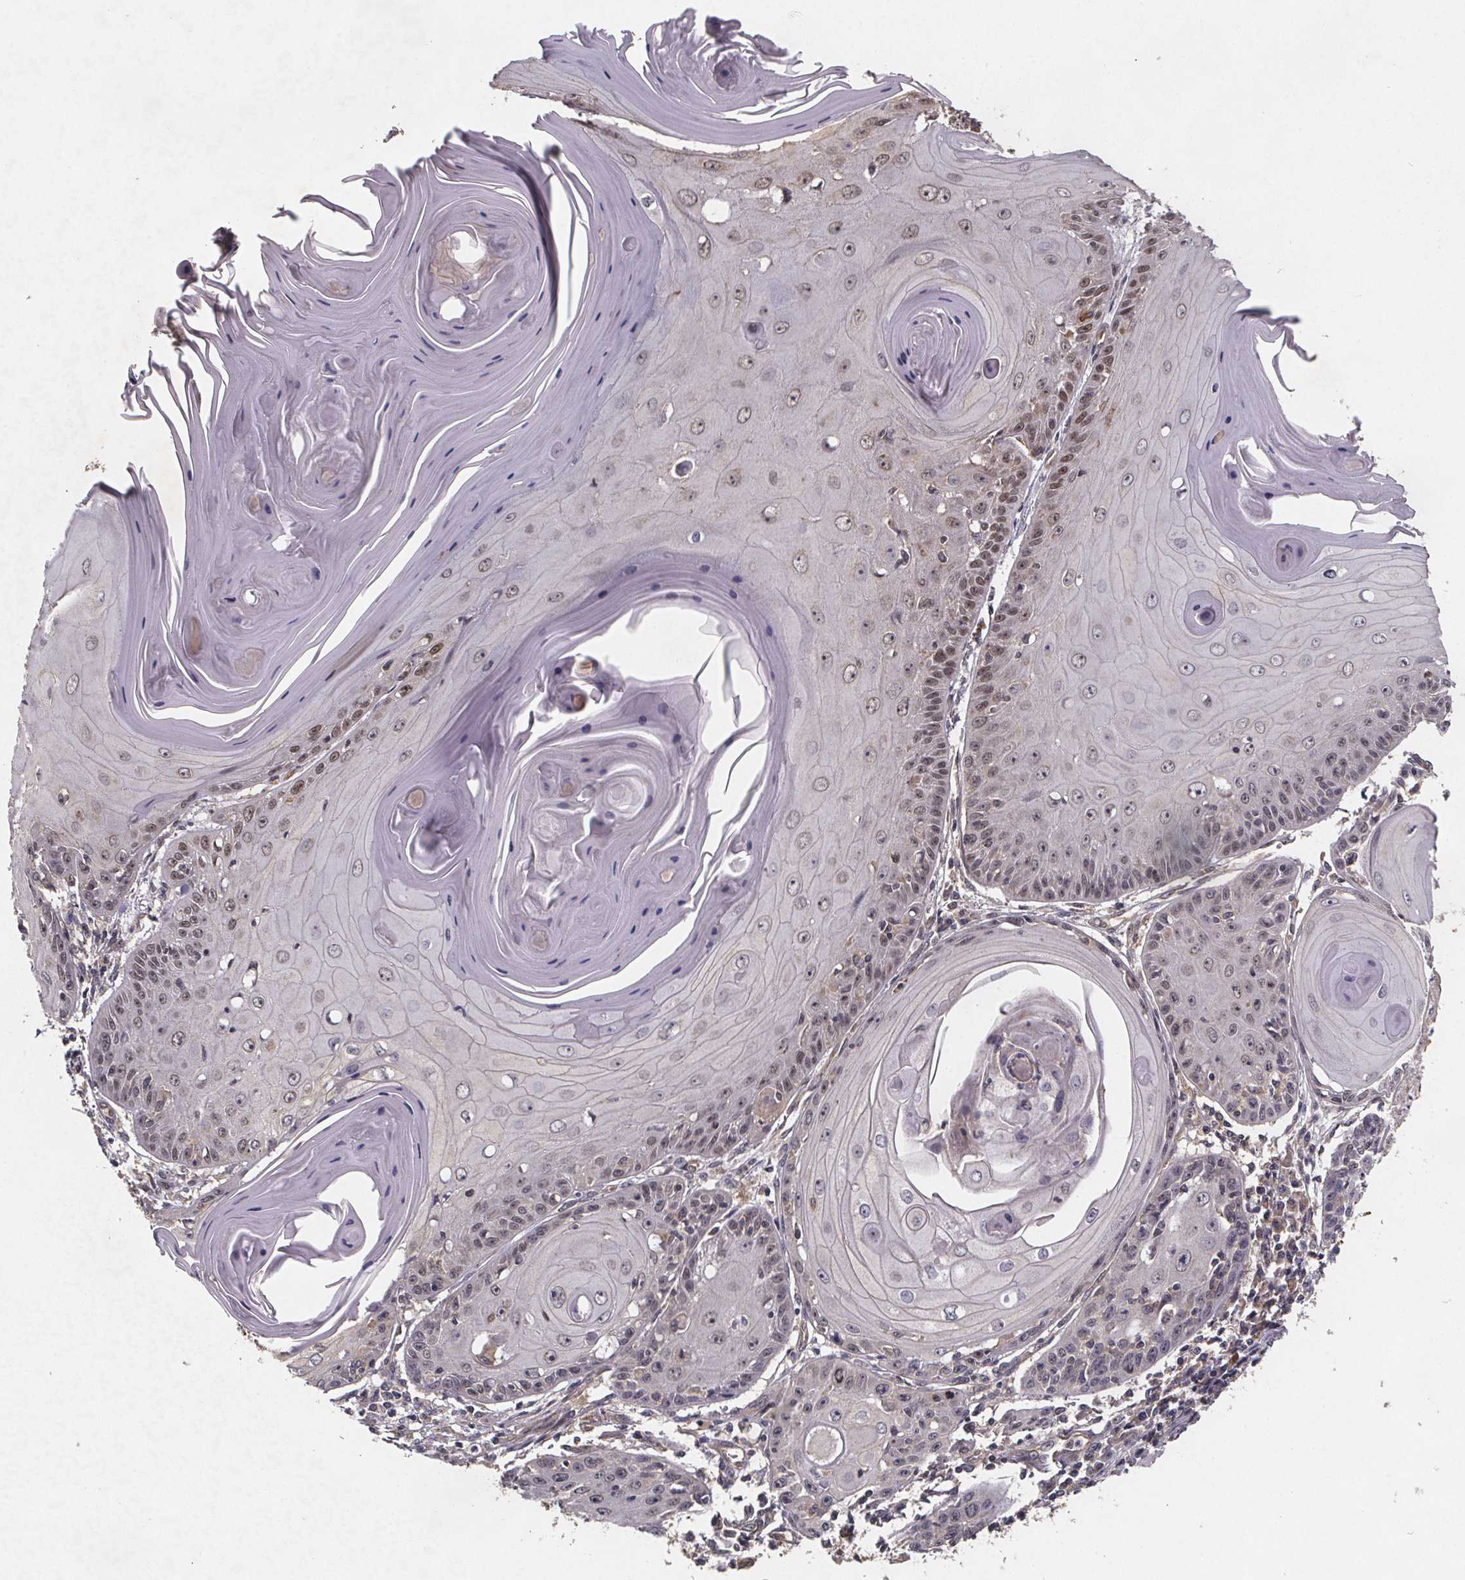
{"staining": {"intensity": "weak", "quantity": "25%-75%", "location": "nuclear"}, "tissue": "skin cancer", "cell_type": "Tumor cells", "image_type": "cancer", "snomed": [{"axis": "morphology", "description": "Squamous cell carcinoma, NOS"}, {"axis": "topography", "description": "Skin"}, {"axis": "topography", "description": "Vulva"}], "caption": "IHC staining of squamous cell carcinoma (skin), which demonstrates low levels of weak nuclear staining in about 25%-75% of tumor cells indicating weak nuclear protein expression. The staining was performed using DAB (brown) for protein detection and nuclei were counterstained in hematoxylin (blue).", "gene": "PIERCE2", "patient": {"sex": "female", "age": 85}}